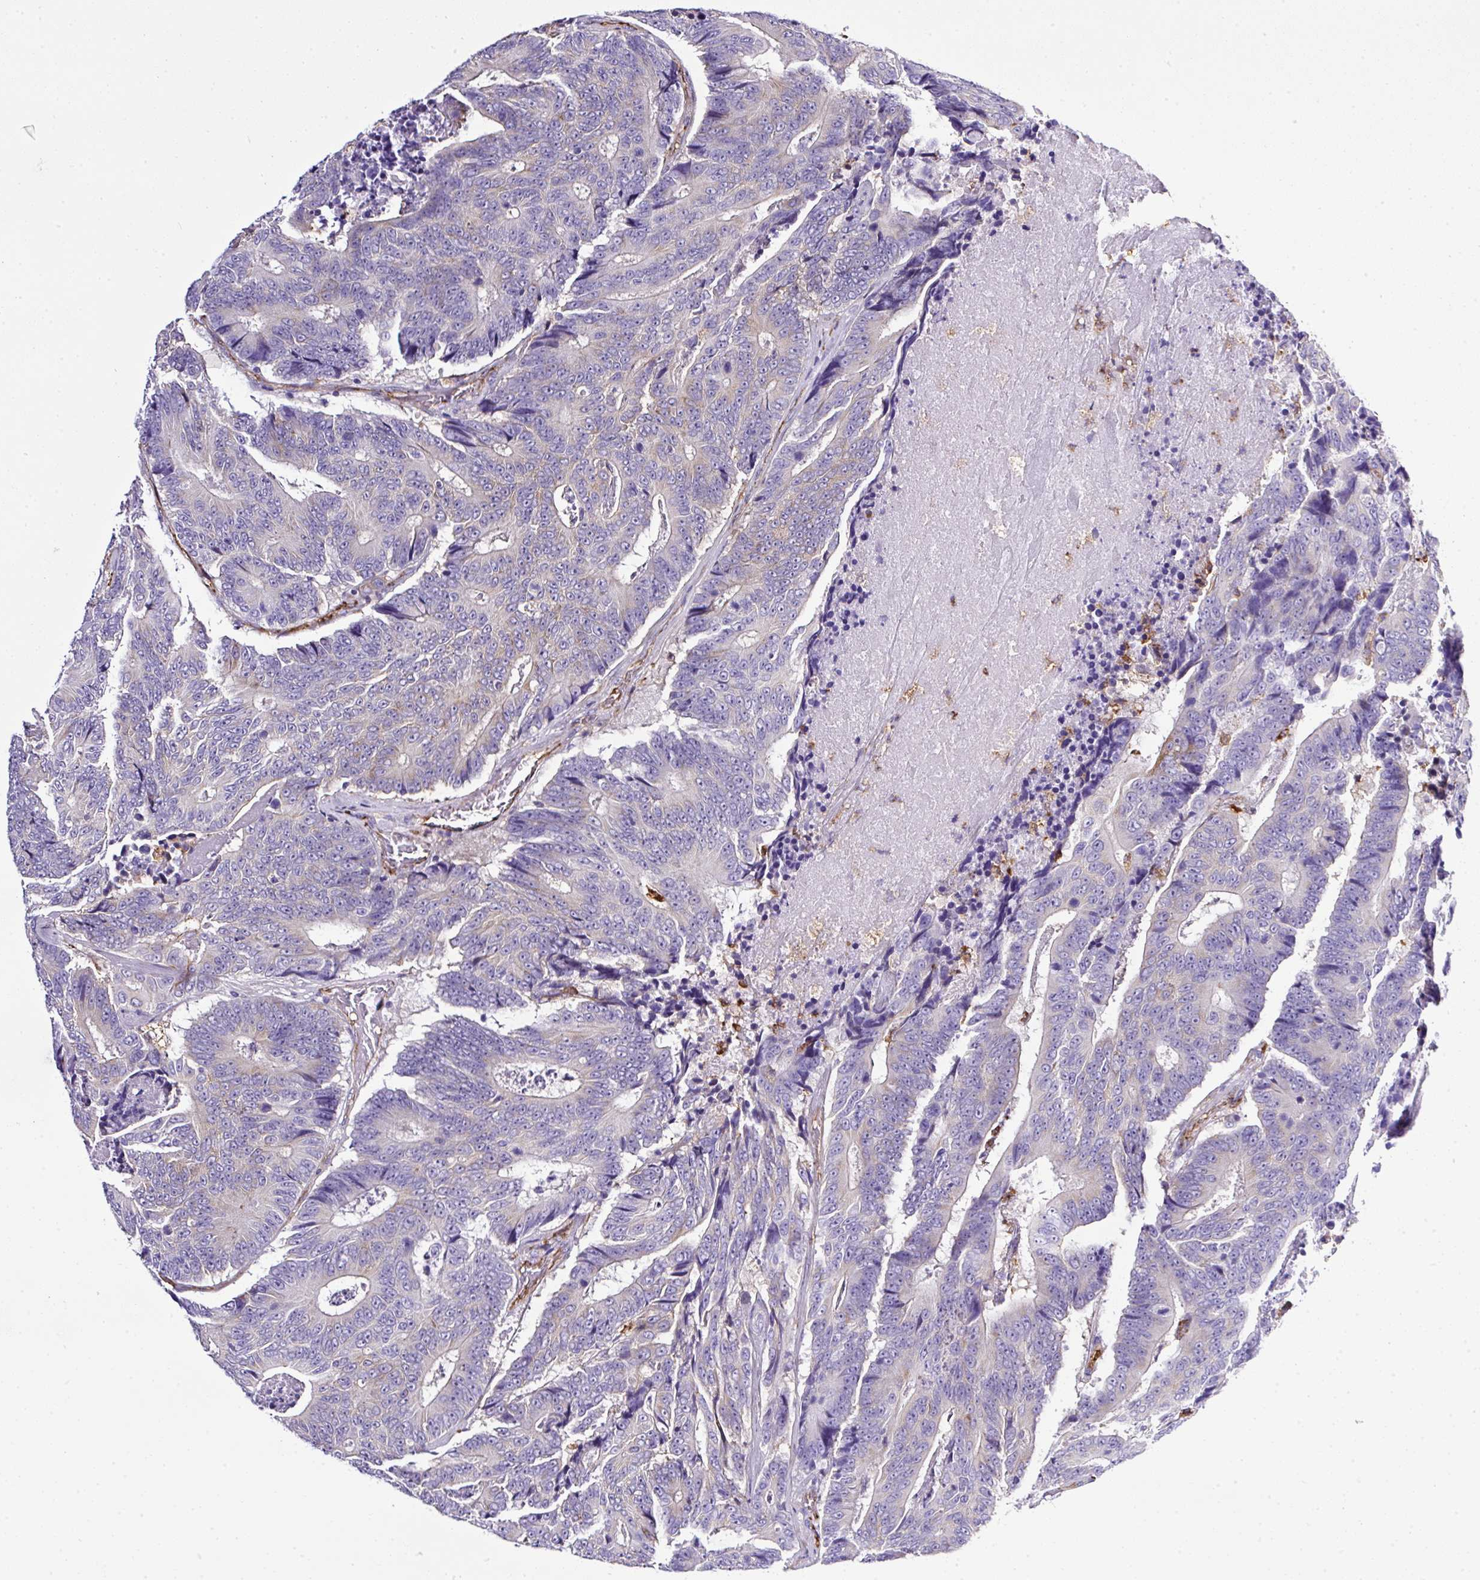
{"staining": {"intensity": "negative", "quantity": "none", "location": "none"}, "tissue": "colorectal cancer", "cell_type": "Tumor cells", "image_type": "cancer", "snomed": [{"axis": "morphology", "description": "Adenocarcinoma, NOS"}, {"axis": "topography", "description": "Colon"}], "caption": "IHC micrograph of human colorectal cancer stained for a protein (brown), which exhibits no positivity in tumor cells.", "gene": "MAGEB5", "patient": {"sex": "male", "age": 83}}